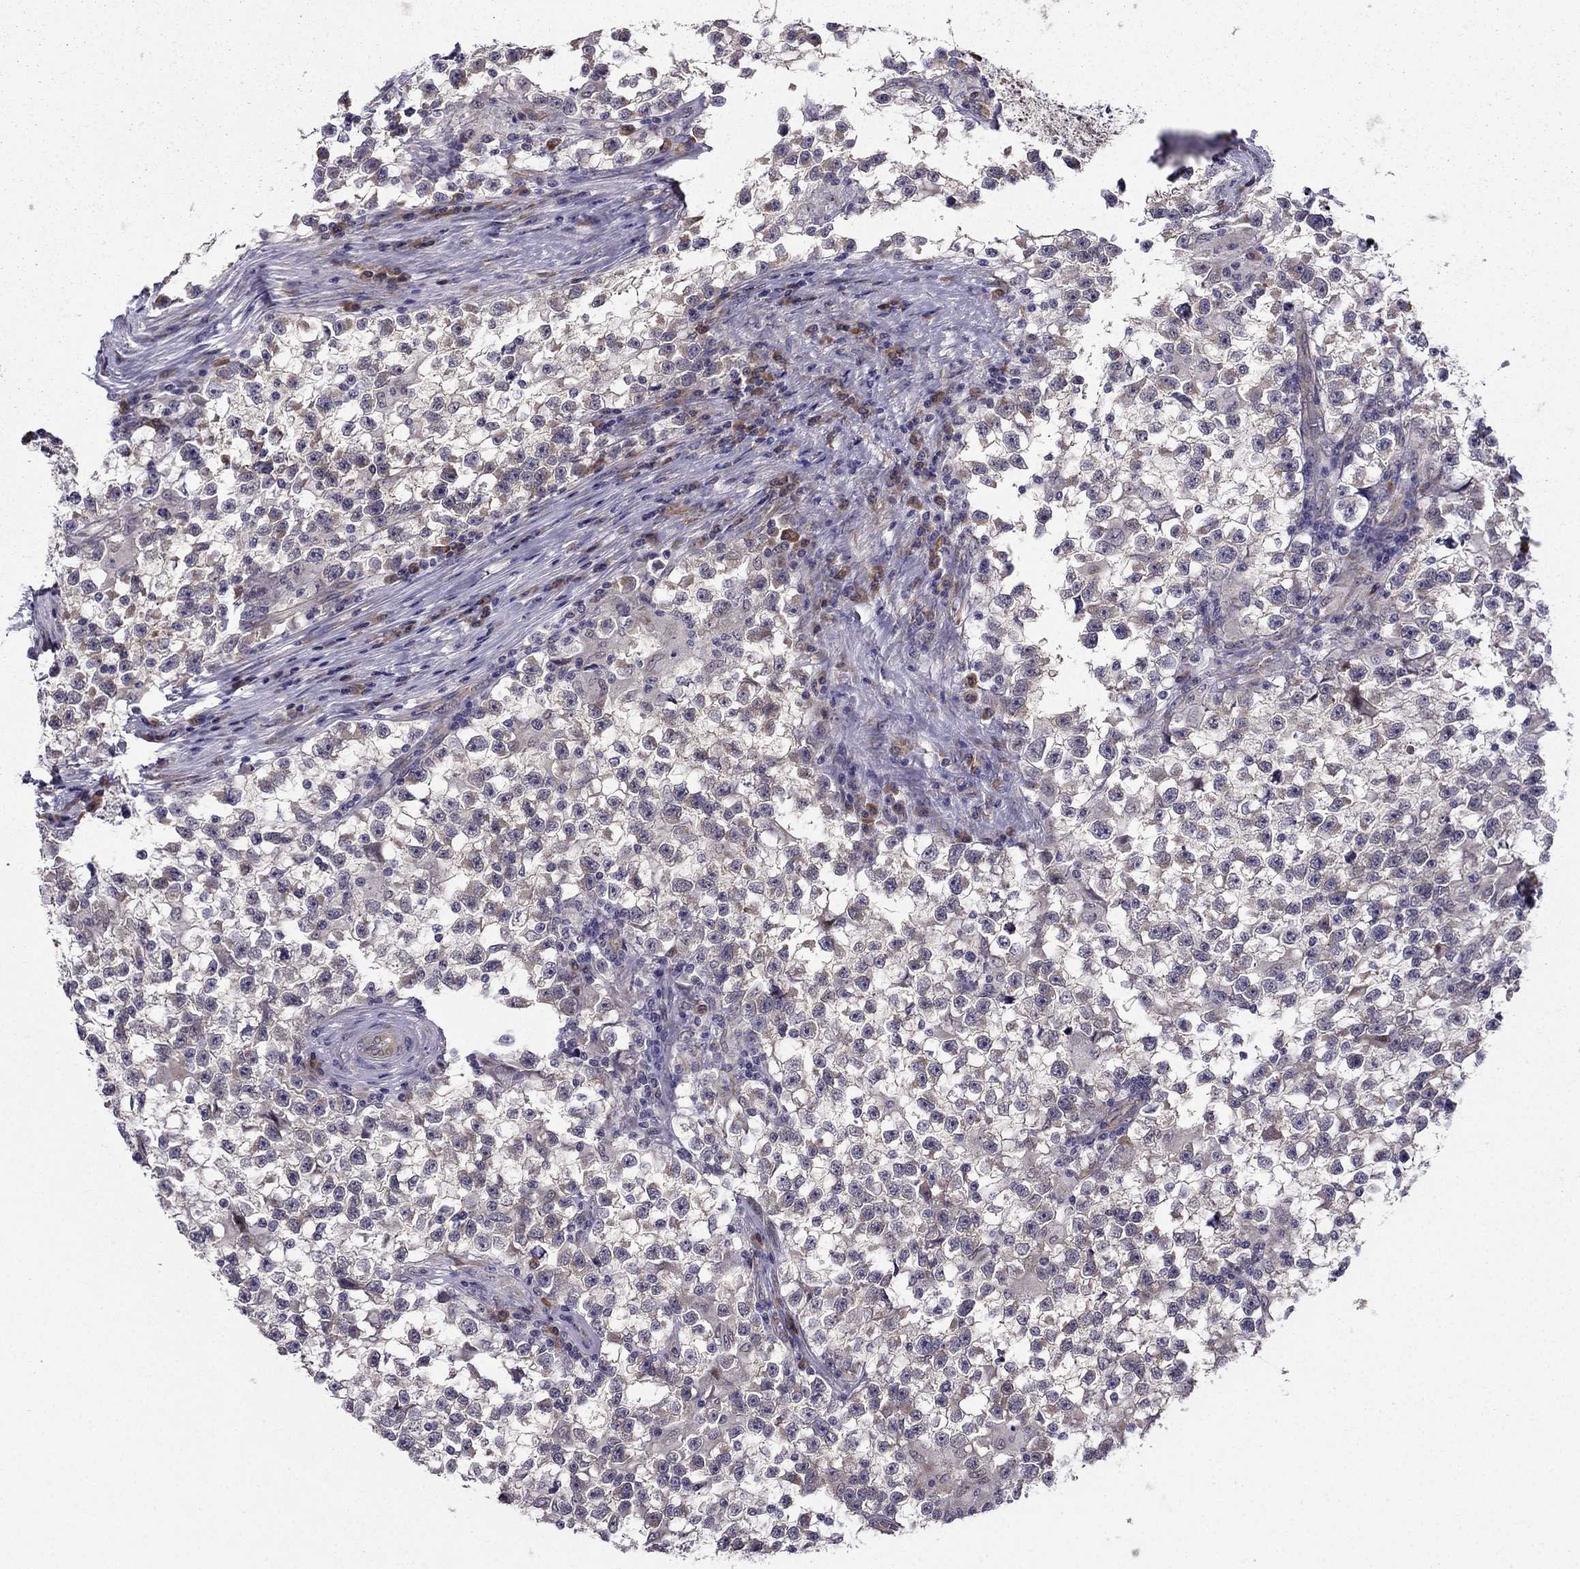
{"staining": {"intensity": "weak", "quantity": "<25%", "location": "cytoplasmic/membranous"}, "tissue": "testis cancer", "cell_type": "Tumor cells", "image_type": "cancer", "snomed": [{"axis": "morphology", "description": "Seminoma, NOS"}, {"axis": "topography", "description": "Testis"}], "caption": "Immunohistochemistry histopathology image of testis seminoma stained for a protein (brown), which displays no staining in tumor cells.", "gene": "ARHGEF28", "patient": {"sex": "male", "age": 31}}